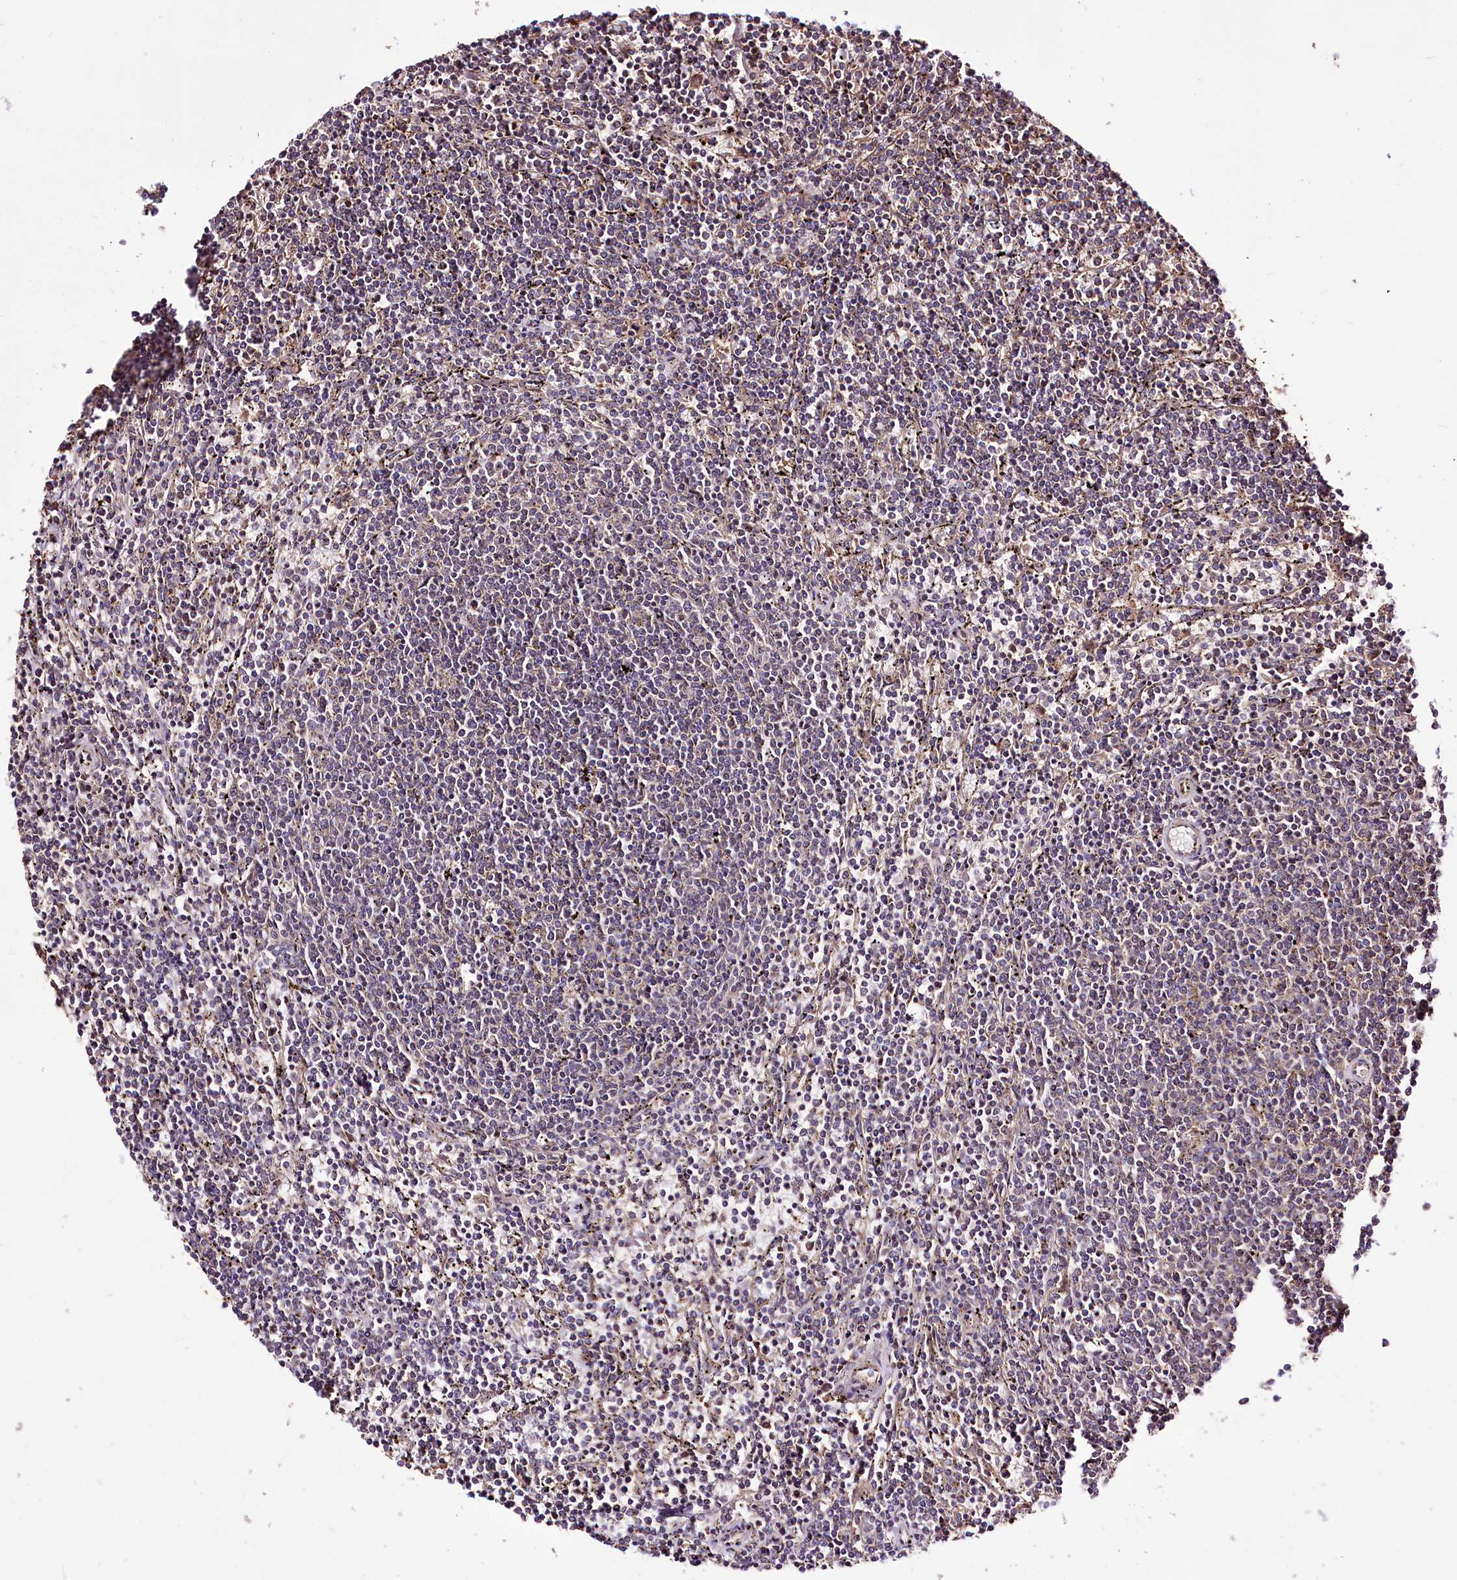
{"staining": {"intensity": "negative", "quantity": "none", "location": "none"}, "tissue": "lymphoma", "cell_type": "Tumor cells", "image_type": "cancer", "snomed": [{"axis": "morphology", "description": "Malignant lymphoma, non-Hodgkin's type, Low grade"}, {"axis": "topography", "description": "Spleen"}], "caption": "Immunohistochemical staining of human malignant lymphoma, non-Hodgkin's type (low-grade) shows no significant staining in tumor cells.", "gene": "WWC1", "patient": {"sex": "female", "age": 50}}